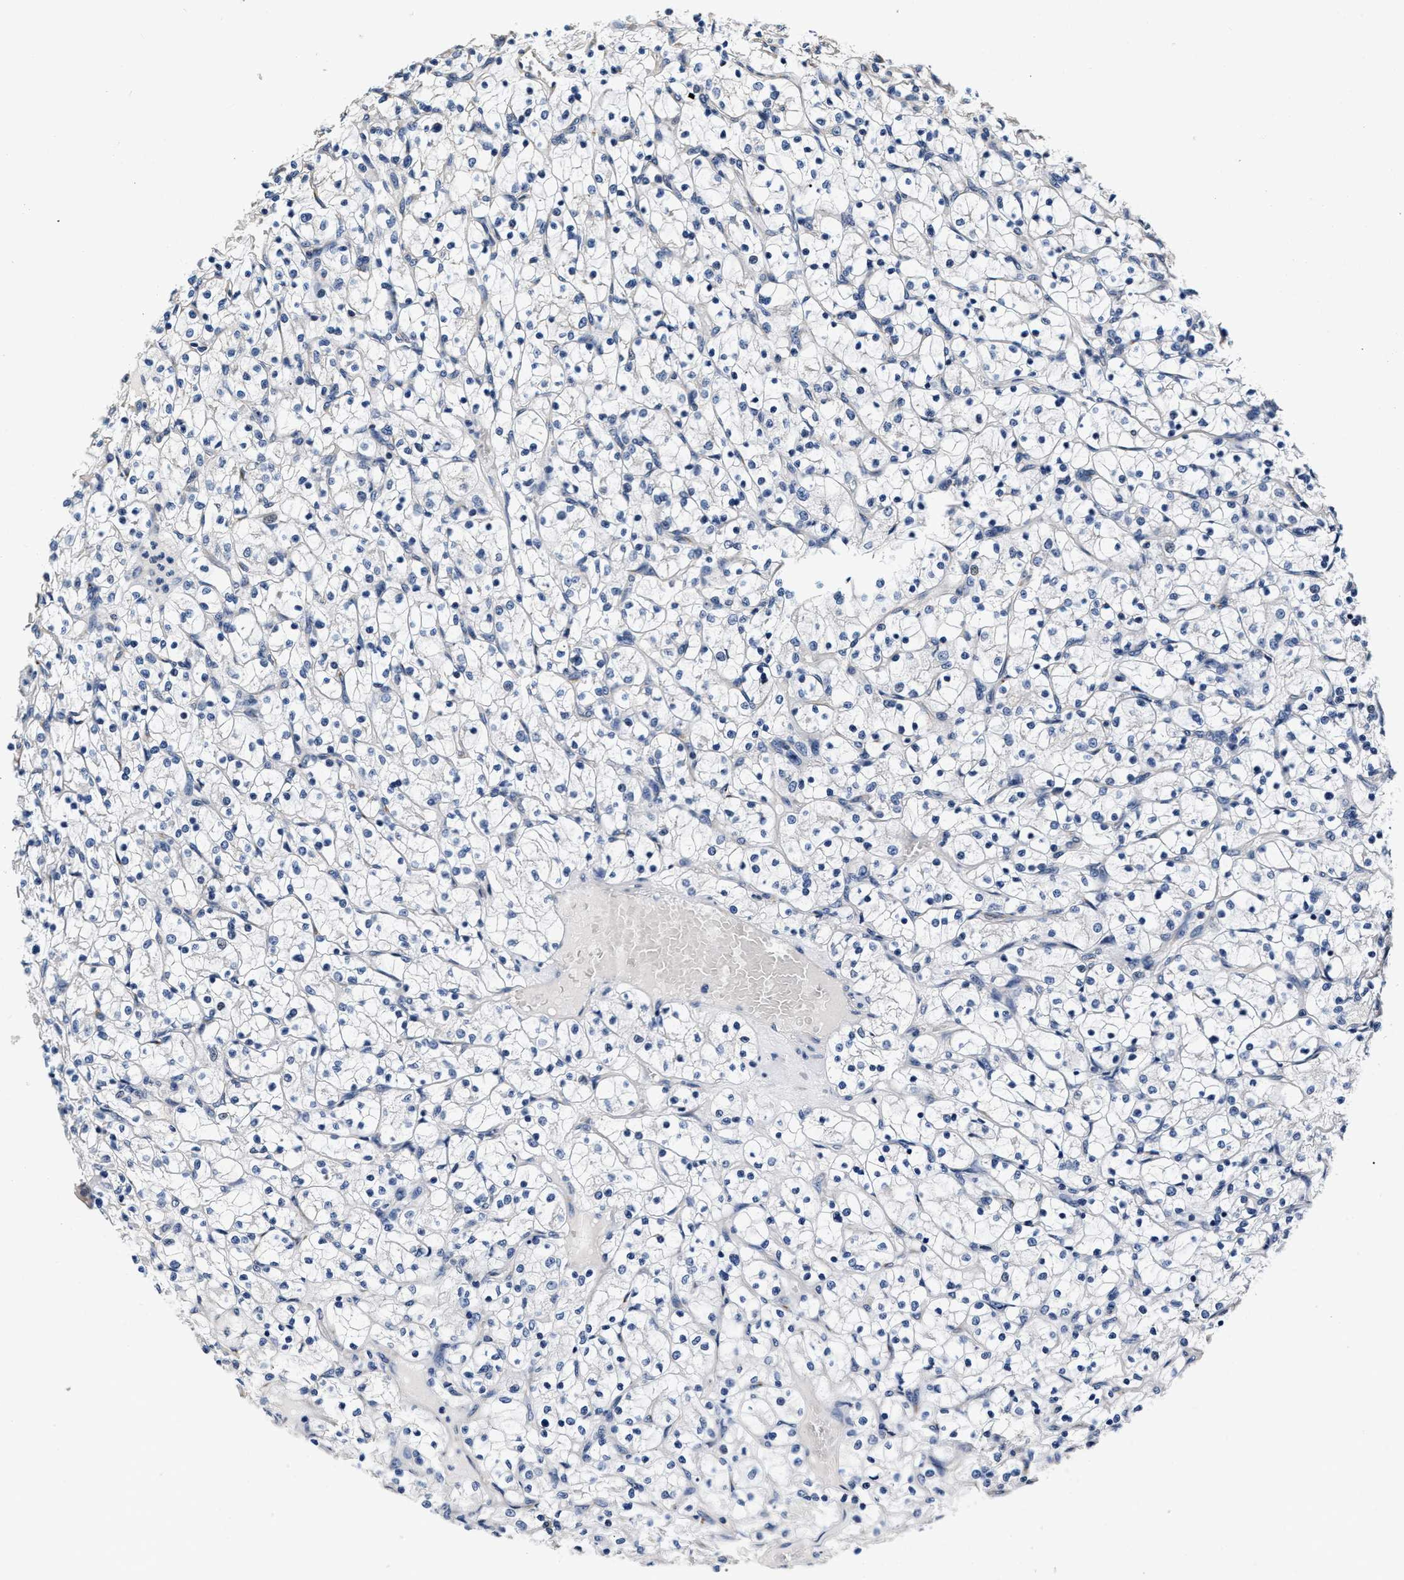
{"staining": {"intensity": "negative", "quantity": "none", "location": "none"}, "tissue": "renal cancer", "cell_type": "Tumor cells", "image_type": "cancer", "snomed": [{"axis": "morphology", "description": "Adenocarcinoma, NOS"}, {"axis": "topography", "description": "Kidney"}], "caption": "DAB immunohistochemical staining of human renal cancer (adenocarcinoma) exhibits no significant expression in tumor cells. The staining was performed using DAB to visualize the protein expression in brown, while the nuclei were stained in blue with hematoxylin (Magnification: 20x).", "gene": "ABCG8", "patient": {"sex": "female", "age": 69}}